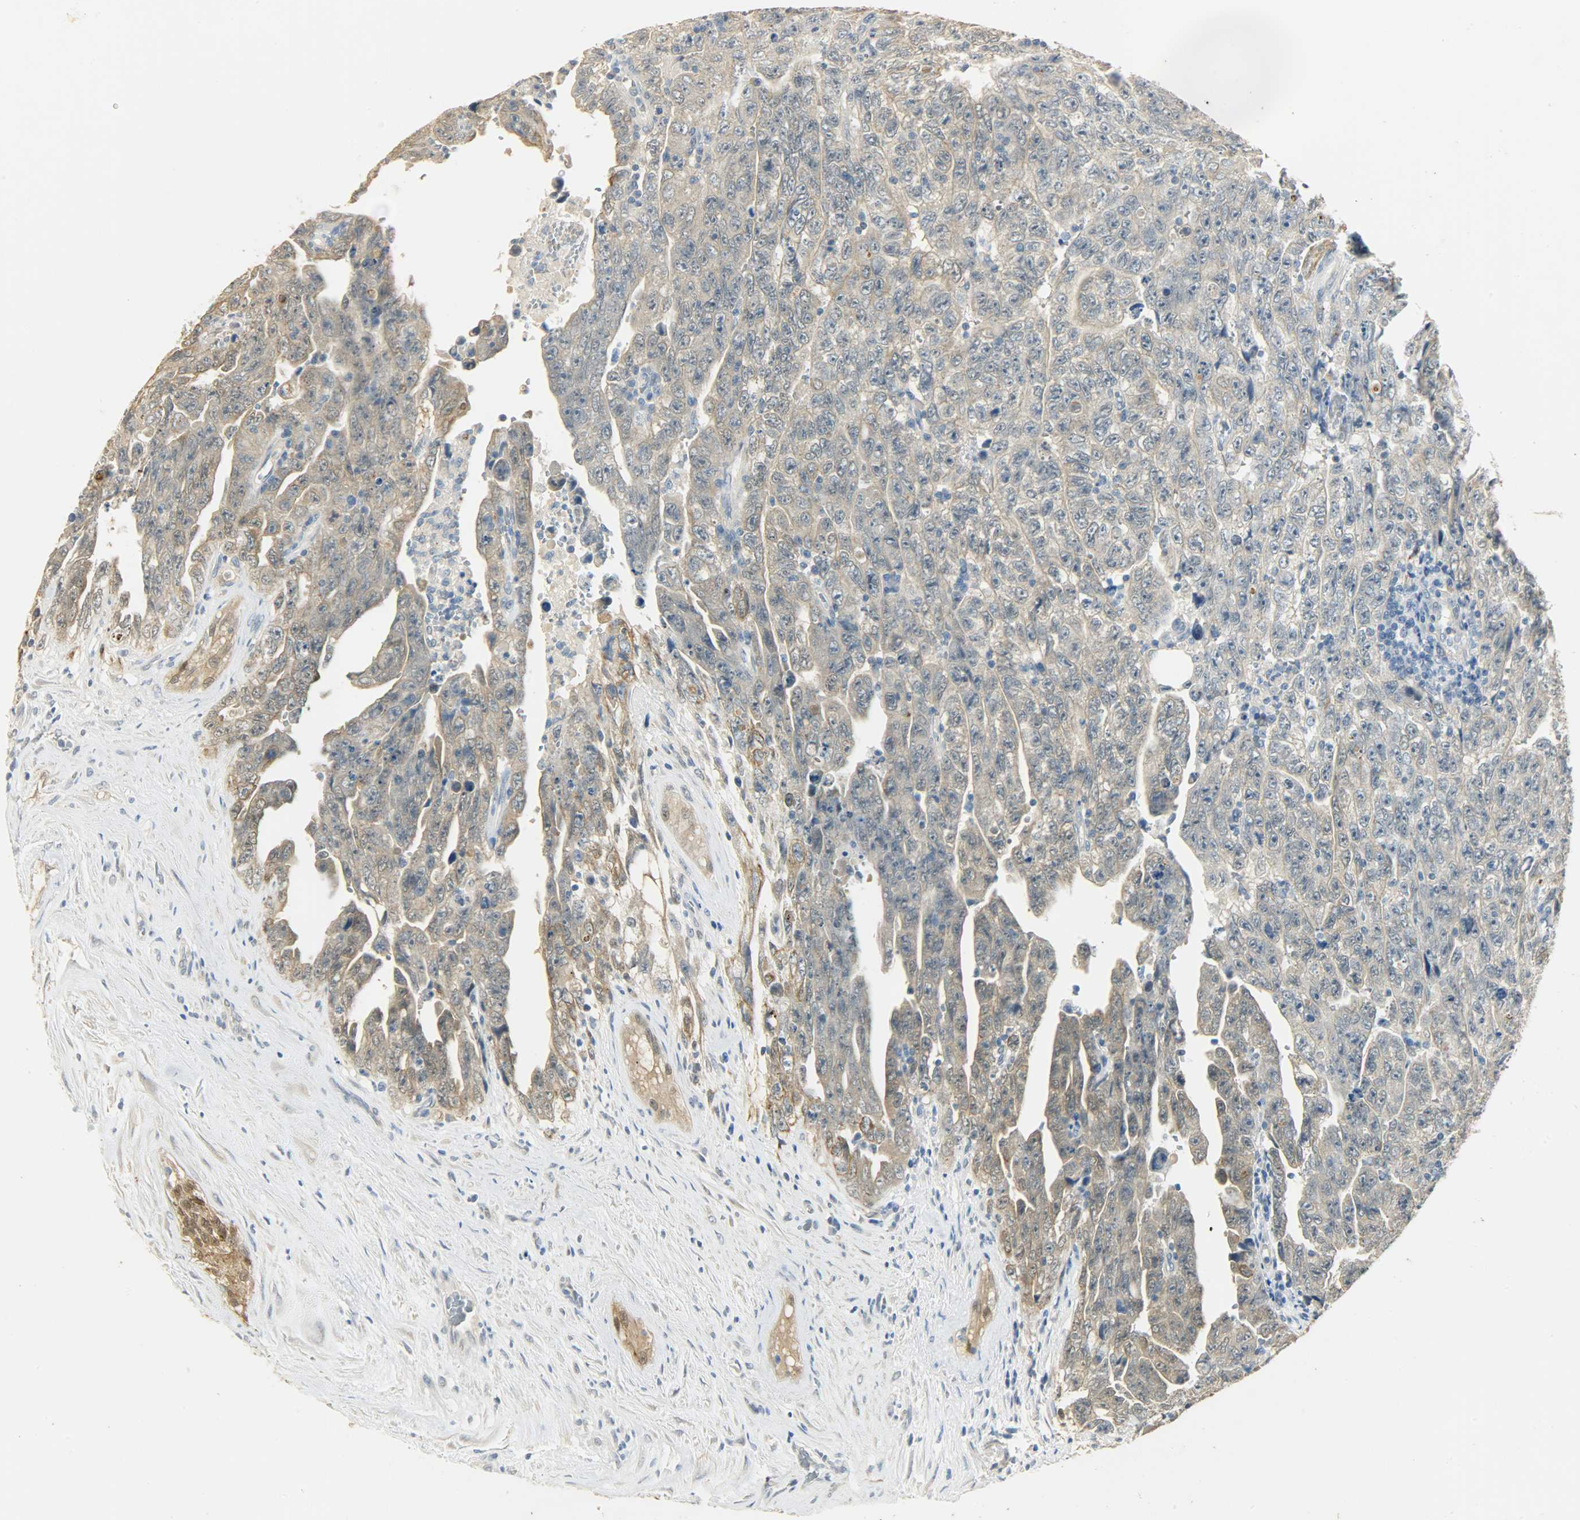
{"staining": {"intensity": "moderate", "quantity": ">75%", "location": "cytoplasmic/membranous"}, "tissue": "testis cancer", "cell_type": "Tumor cells", "image_type": "cancer", "snomed": [{"axis": "morphology", "description": "Carcinoma, Embryonal, NOS"}, {"axis": "topography", "description": "Testis"}], "caption": "Testis embryonal carcinoma stained for a protein shows moderate cytoplasmic/membranous positivity in tumor cells.", "gene": "USP13", "patient": {"sex": "male", "age": 28}}